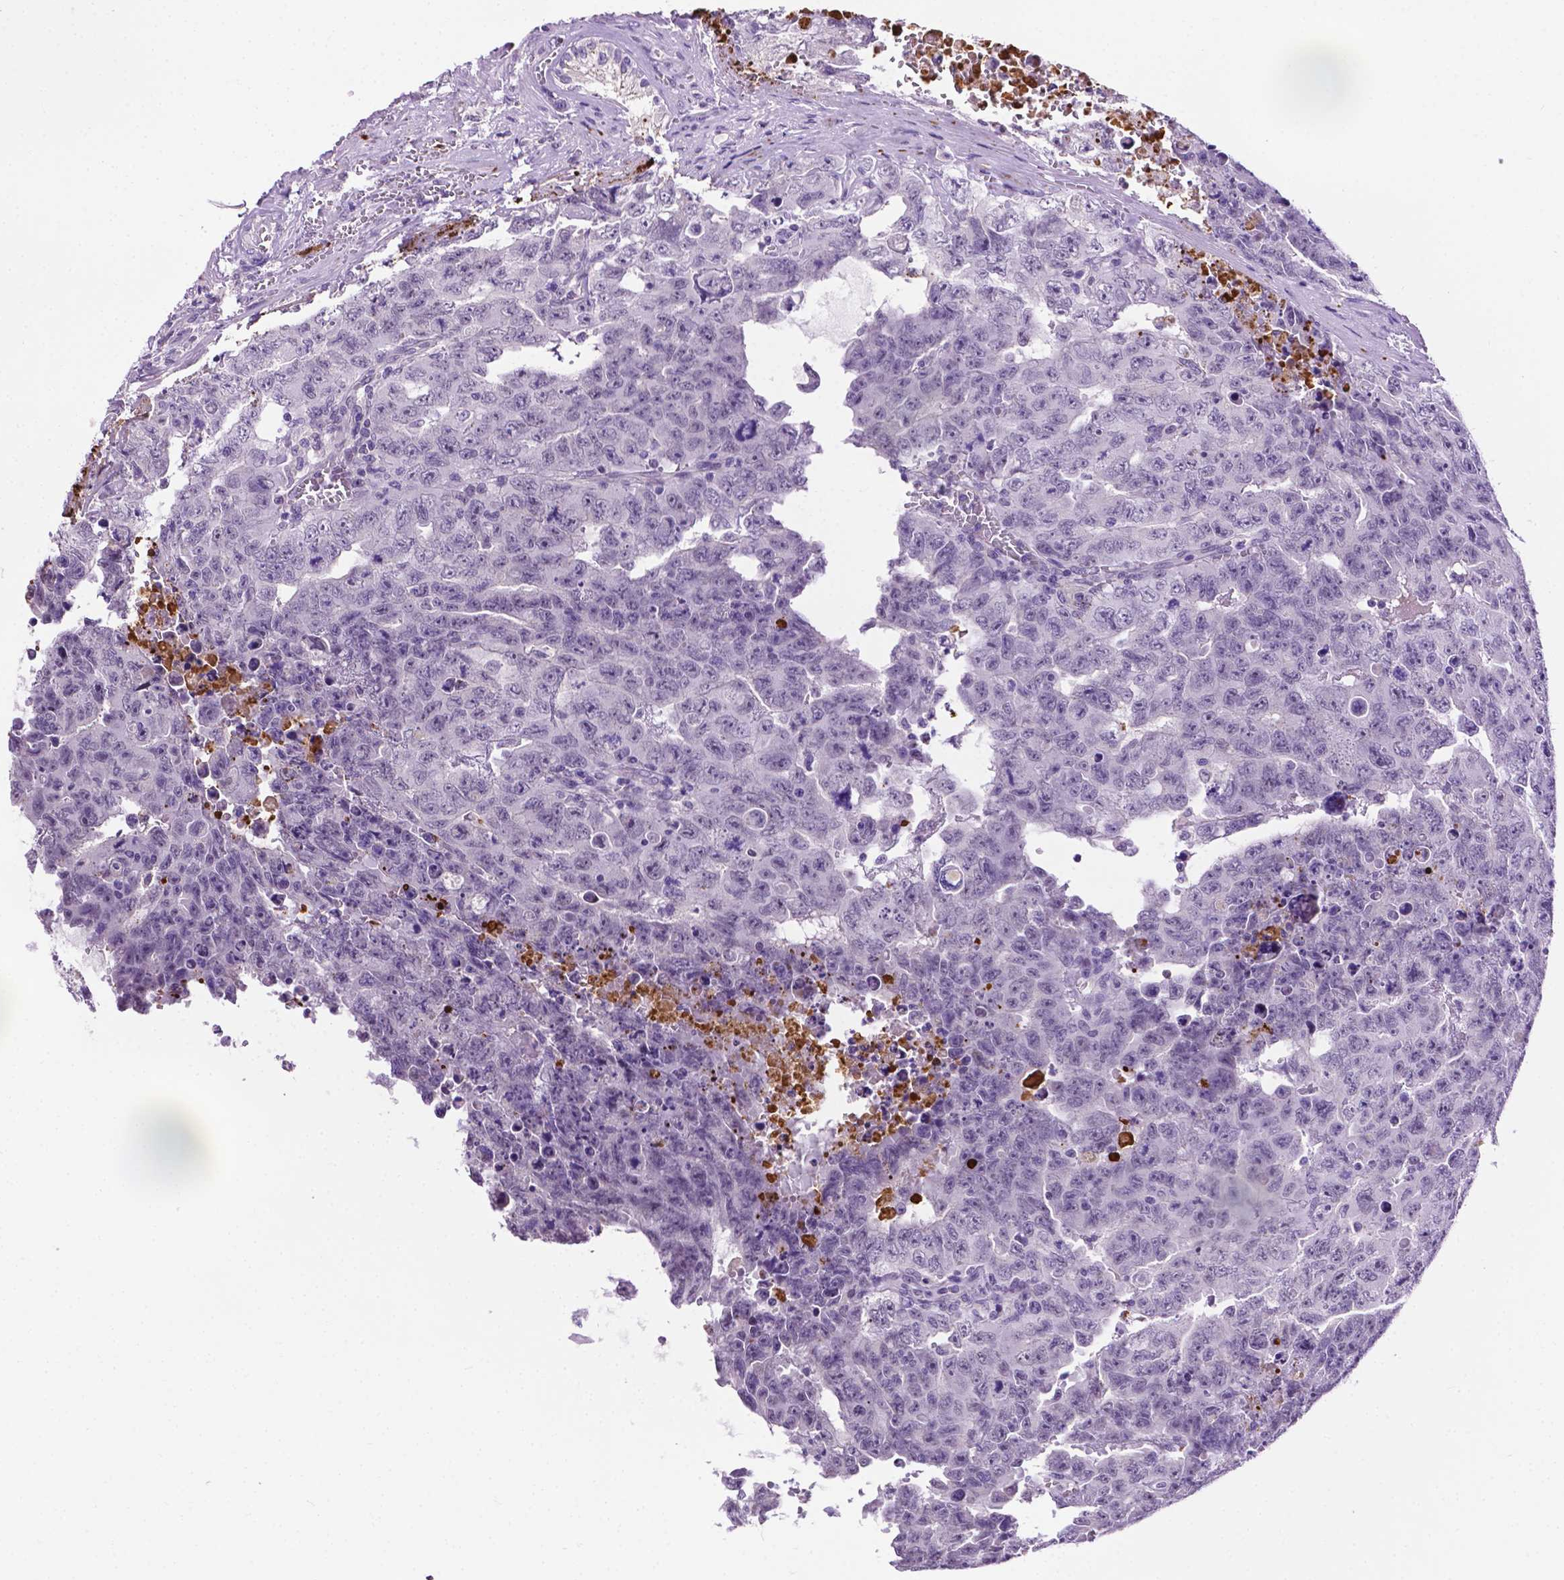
{"staining": {"intensity": "negative", "quantity": "none", "location": "none"}, "tissue": "testis cancer", "cell_type": "Tumor cells", "image_type": "cancer", "snomed": [{"axis": "morphology", "description": "Carcinoma, Embryonal, NOS"}, {"axis": "topography", "description": "Testis"}], "caption": "This is an IHC histopathology image of embryonal carcinoma (testis). There is no positivity in tumor cells.", "gene": "MMP27", "patient": {"sex": "male", "age": 24}}